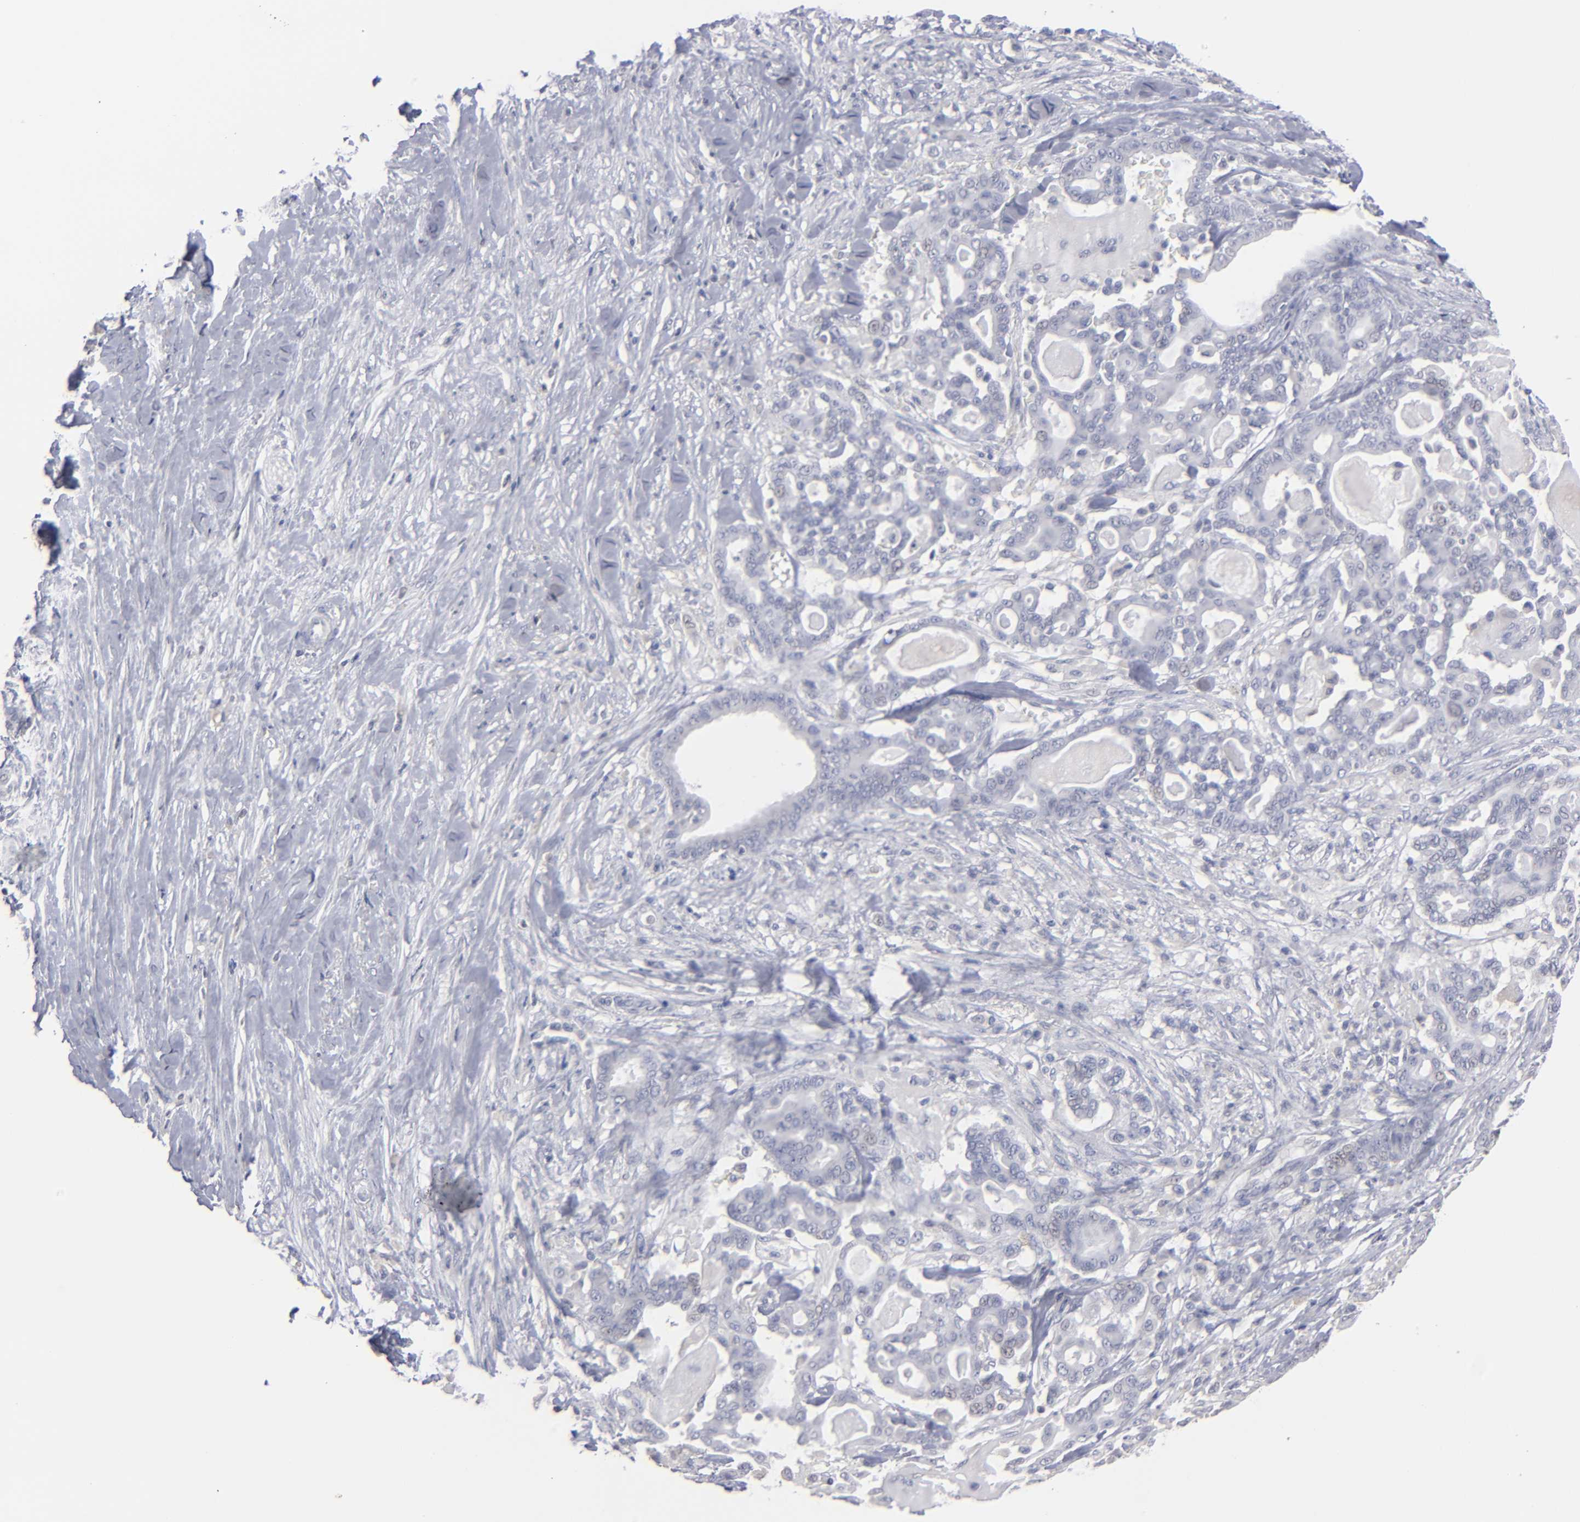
{"staining": {"intensity": "negative", "quantity": "none", "location": "none"}, "tissue": "pancreatic cancer", "cell_type": "Tumor cells", "image_type": "cancer", "snomed": [{"axis": "morphology", "description": "Adenocarcinoma, NOS"}, {"axis": "topography", "description": "Pancreas"}], "caption": "There is no significant staining in tumor cells of pancreatic cancer.", "gene": "RPH3A", "patient": {"sex": "male", "age": 63}}